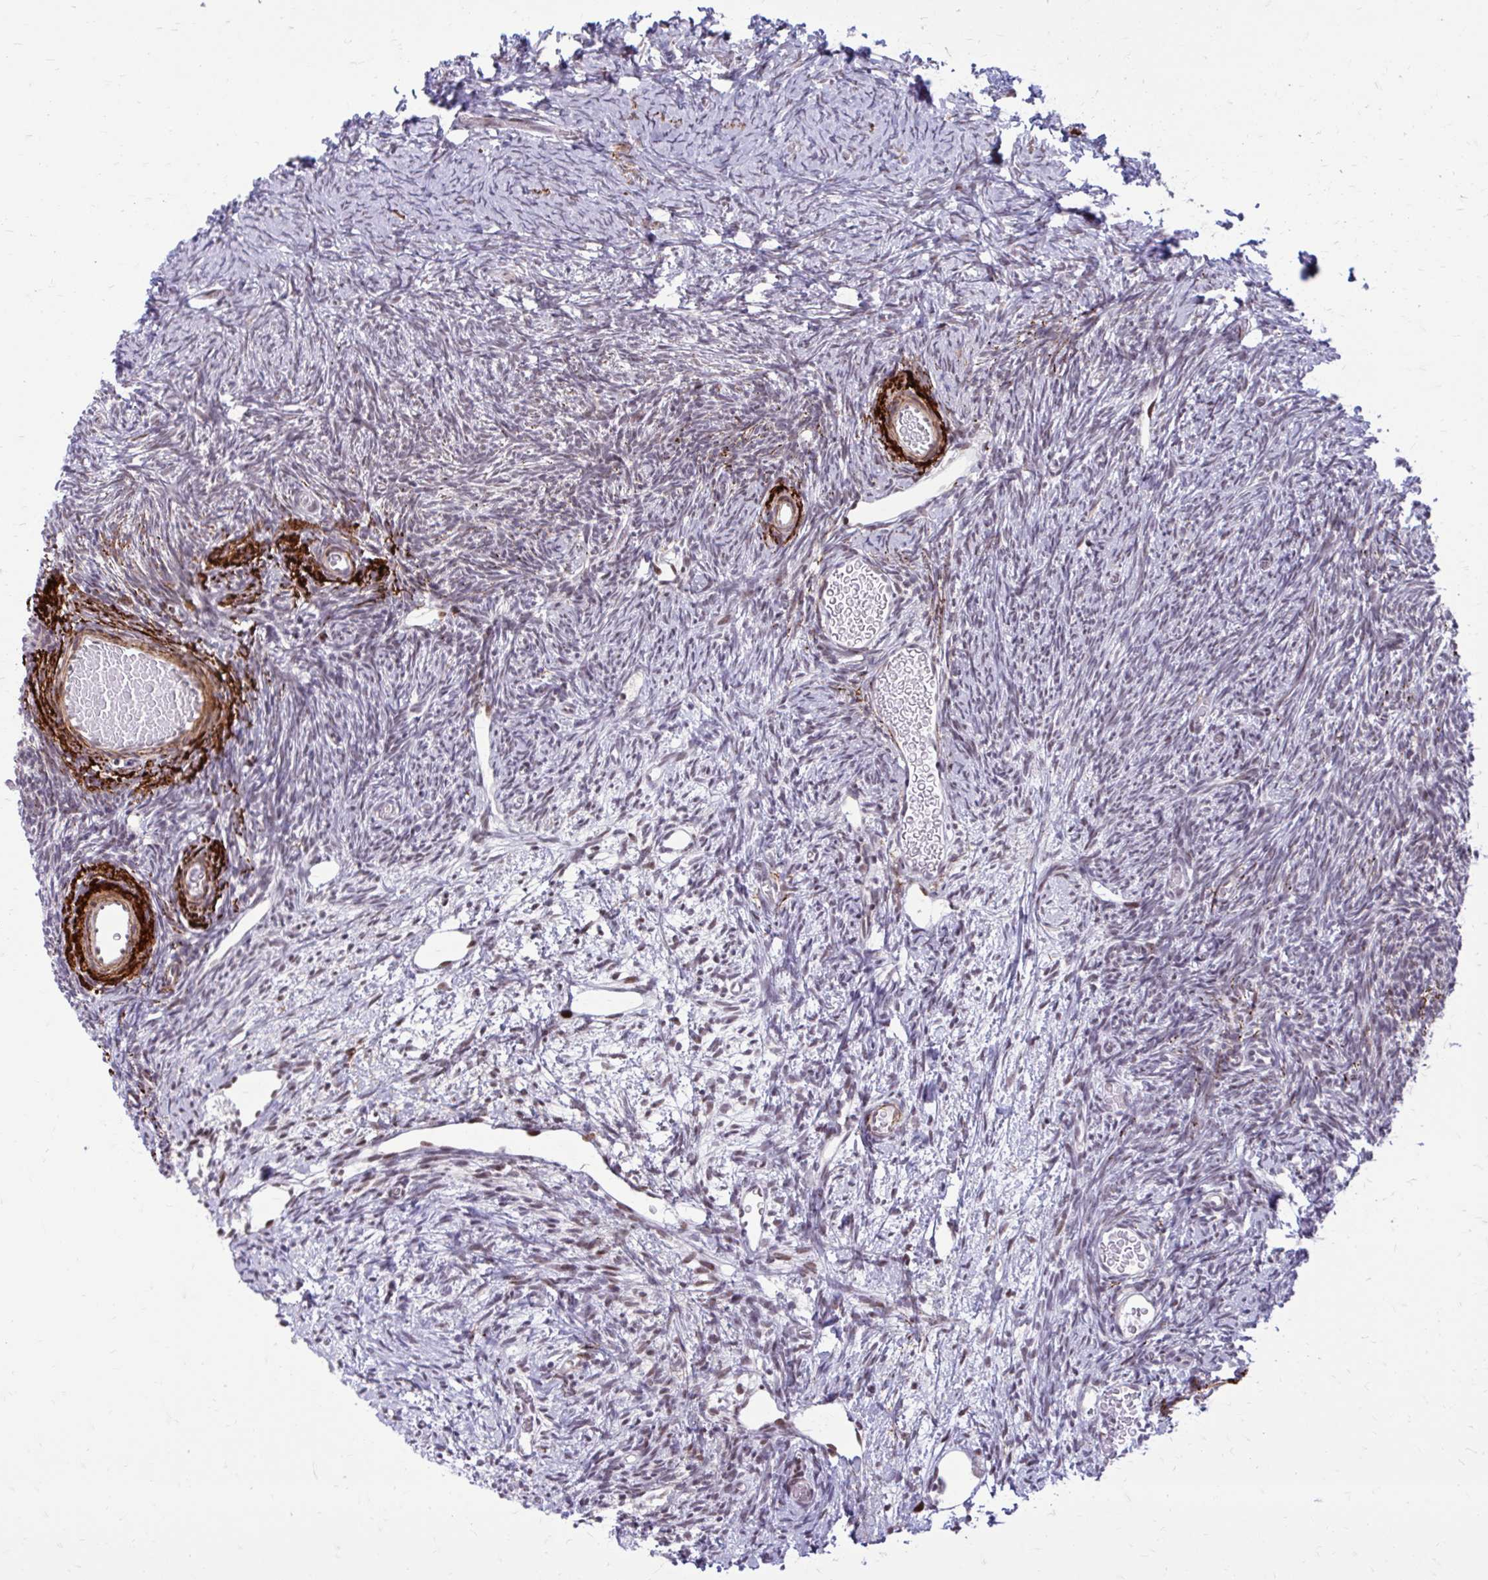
{"staining": {"intensity": "weak", "quantity": "25%-75%", "location": "nuclear"}, "tissue": "ovary", "cell_type": "Ovarian stroma cells", "image_type": "normal", "snomed": [{"axis": "morphology", "description": "Normal tissue, NOS"}, {"axis": "topography", "description": "Ovary"}], "caption": "Normal ovary reveals weak nuclear positivity in approximately 25%-75% of ovarian stroma cells.", "gene": "PSME4", "patient": {"sex": "female", "age": 39}}